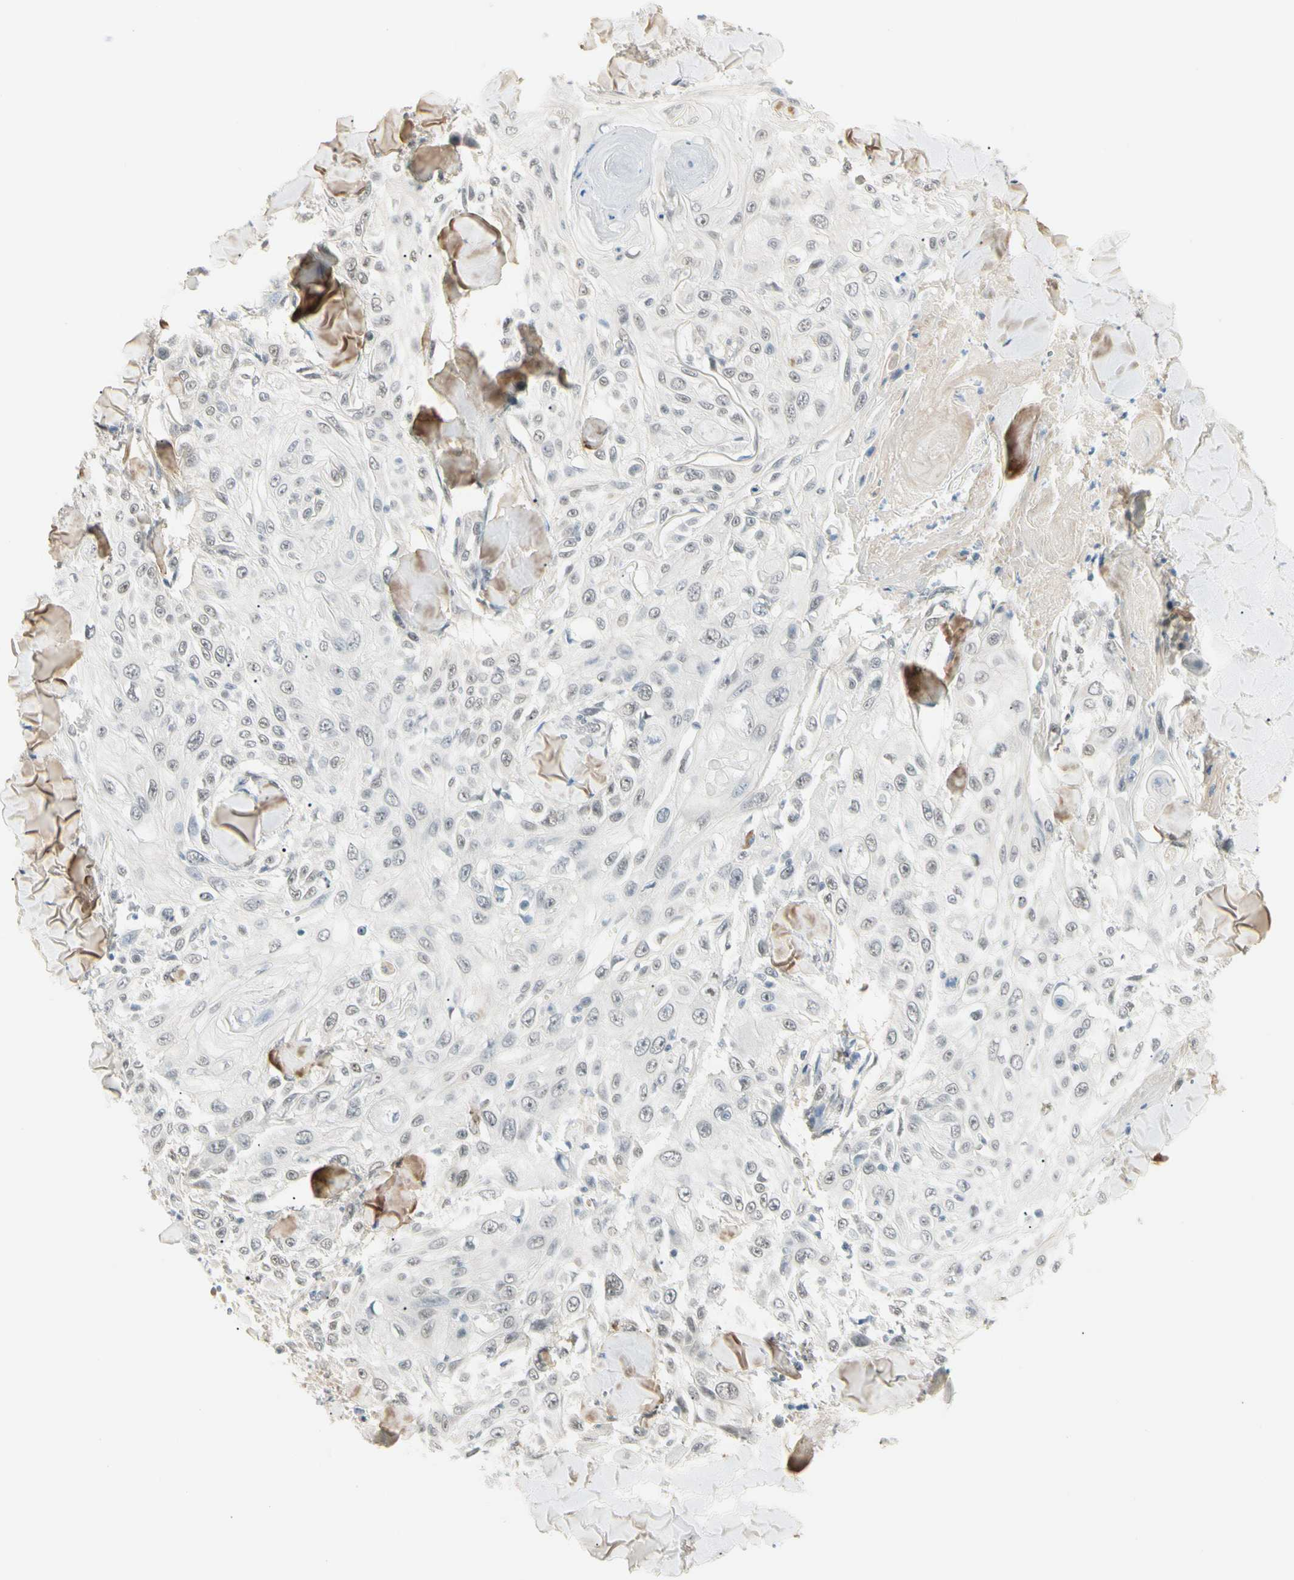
{"staining": {"intensity": "negative", "quantity": "none", "location": "none"}, "tissue": "skin cancer", "cell_type": "Tumor cells", "image_type": "cancer", "snomed": [{"axis": "morphology", "description": "Squamous cell carcinoma, NOS"}, {"axis": "topography", "description": "Skin"}], "caption": "Histopathology image shows no significant protein positivity in tumor cells of skin cancer.", "gene": "ASPN", "patient": {"sex": "male", "age": 86}}